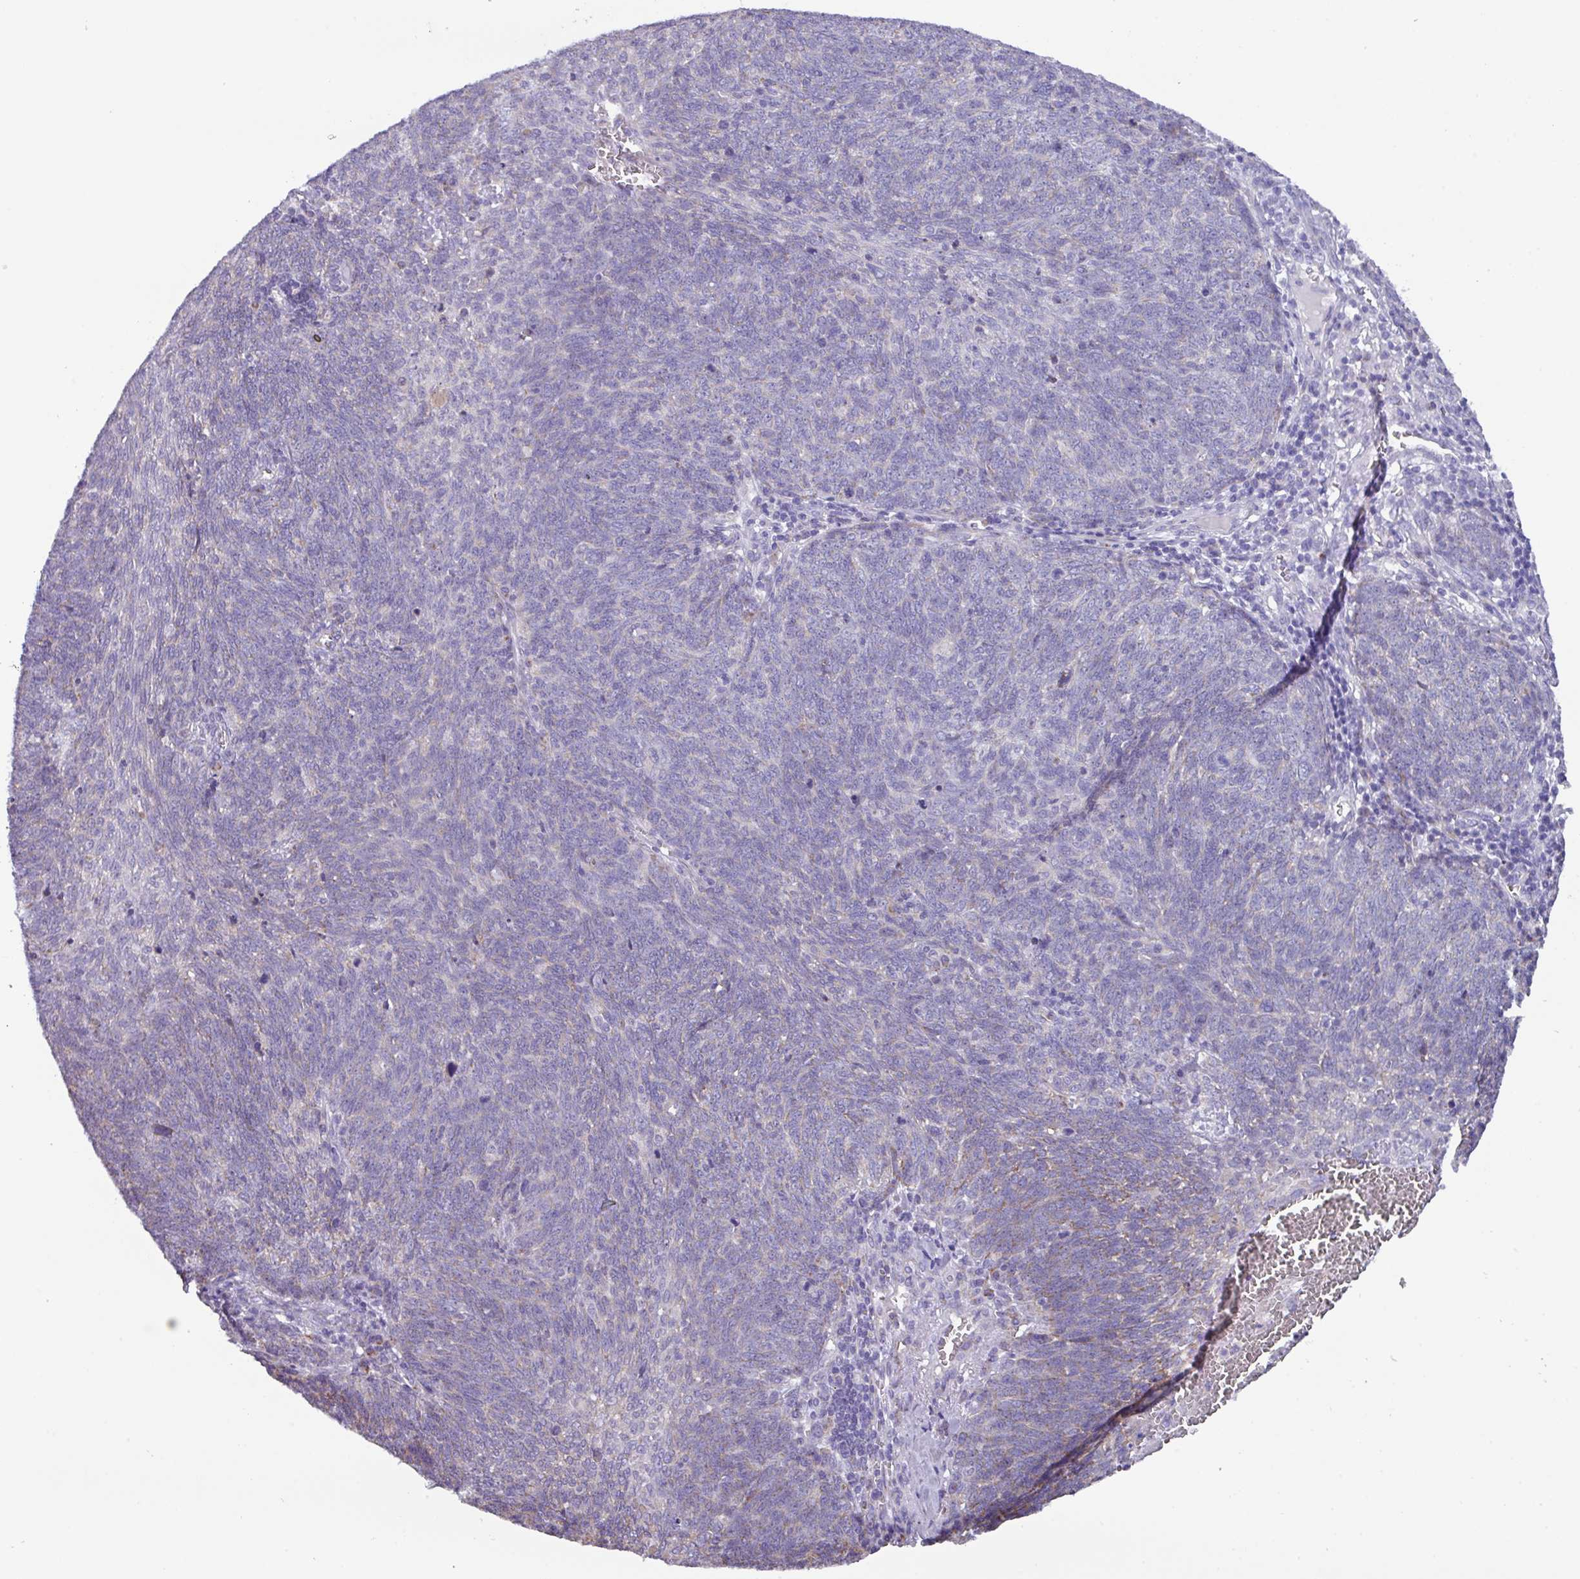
{"staining": {"intensity": "negative", "quantity": "none", "location": "none"}, "tissue": "lung cancer", "cell_type": "Tumor cells", "image_type": "cancer", "snomed": [{"axis": "morphology", "description": "Squamous cell carcinoma, NOS"}, {"axis": "topography", "description": "Lung"}], "caption": "Tumor cells are negative for brown protein staining in lung cancer.", "gene": "MT-ND4", "patient": {"sex": "female", "age": 72}}